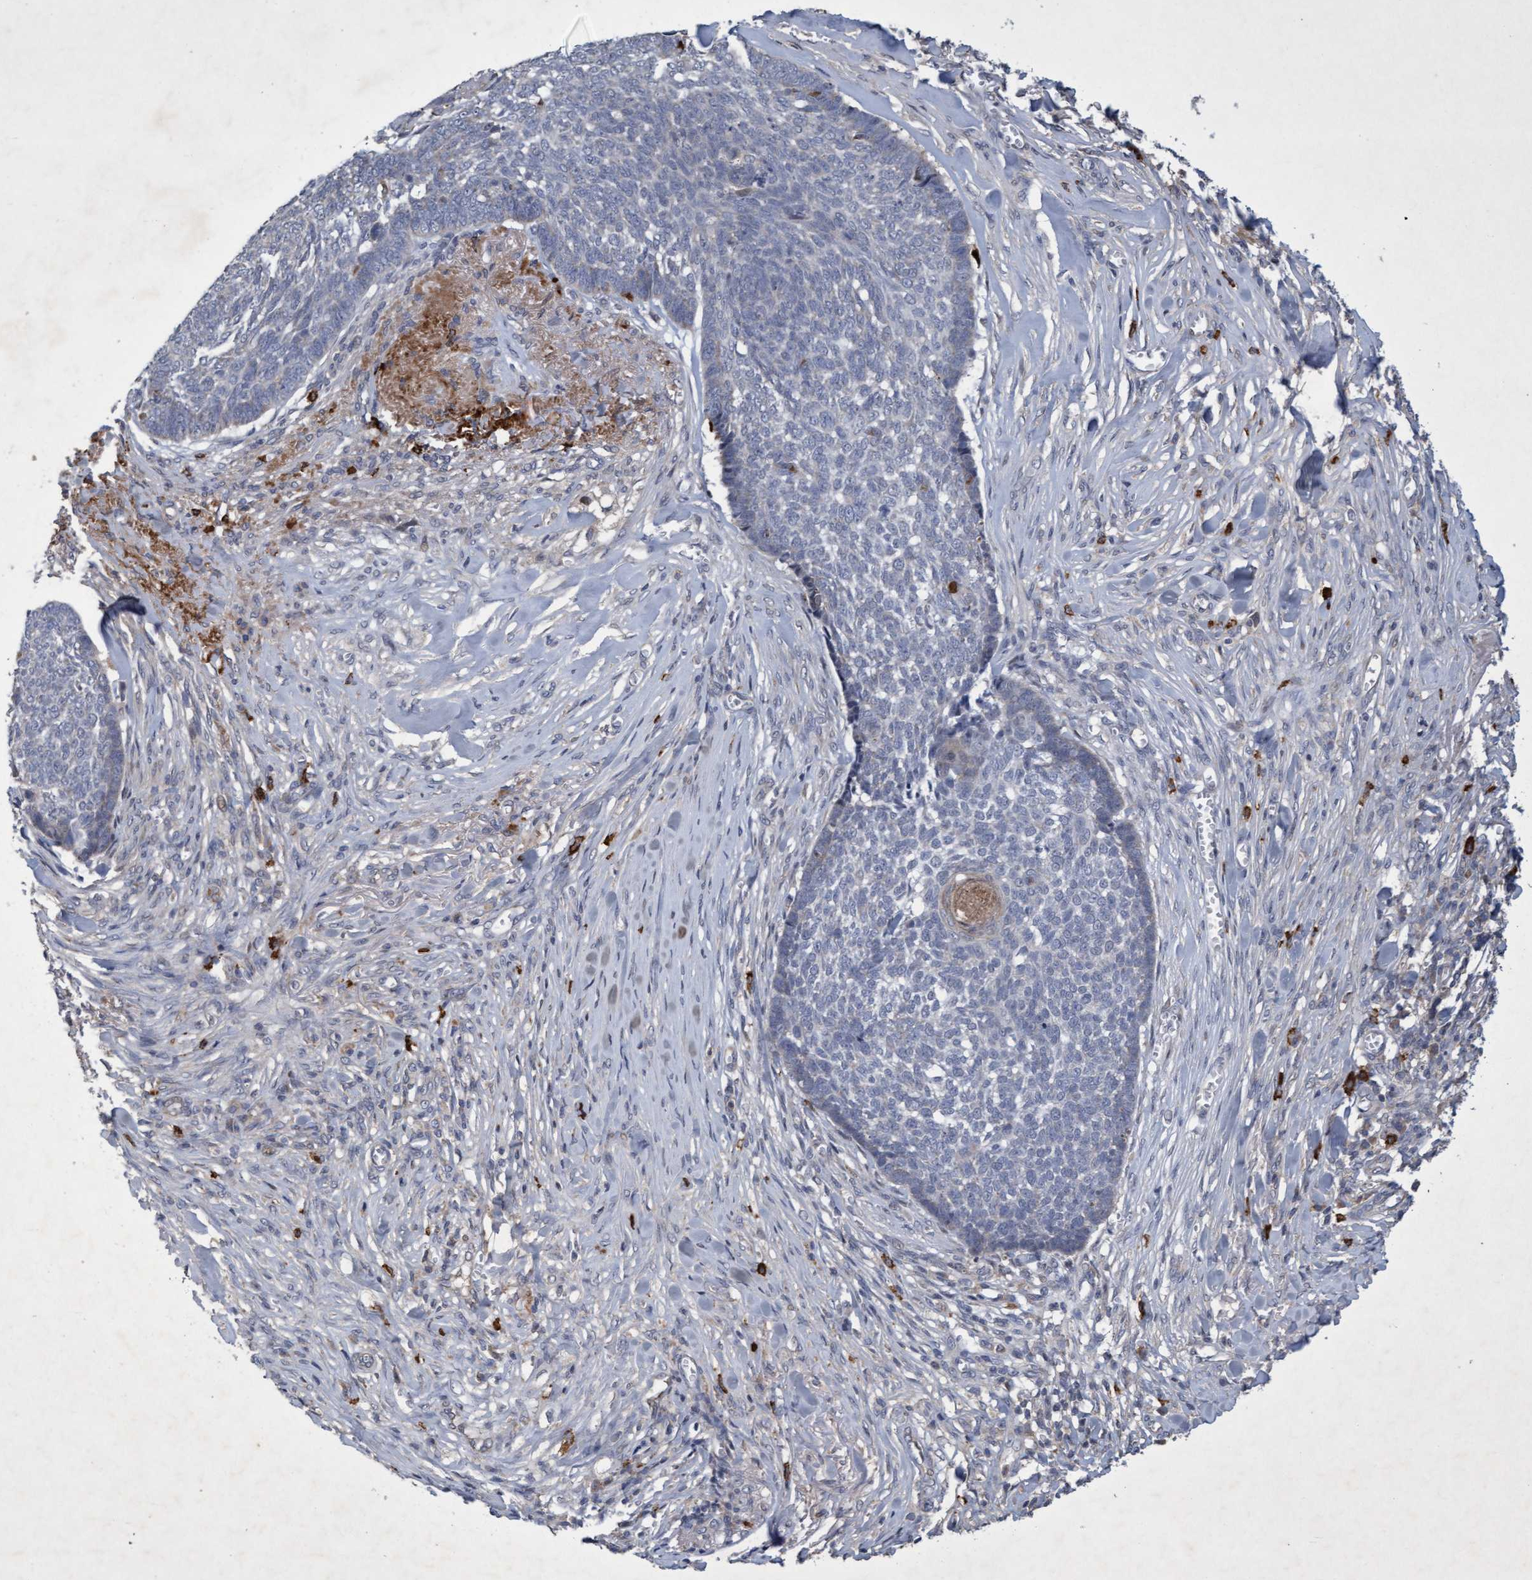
{"staining": {"intensity": "negative", "quantity": "none", "location": "none"}, "tissue": "skin cancer", "cell_type": "Tumor cells", "image_type": "cancer", "snomed": [{"axis": "morphology", "description": "Basal cell carcinoma"}, {"axis": "topography", "description": "Skin"}], "caption": "Immunohistochemistry micrograph of skin cancer stained for a protein (brown), which displays no expression in tumor cells.", "gene": "ZNF677", "patient": {"sex": "male", "age": 84}}